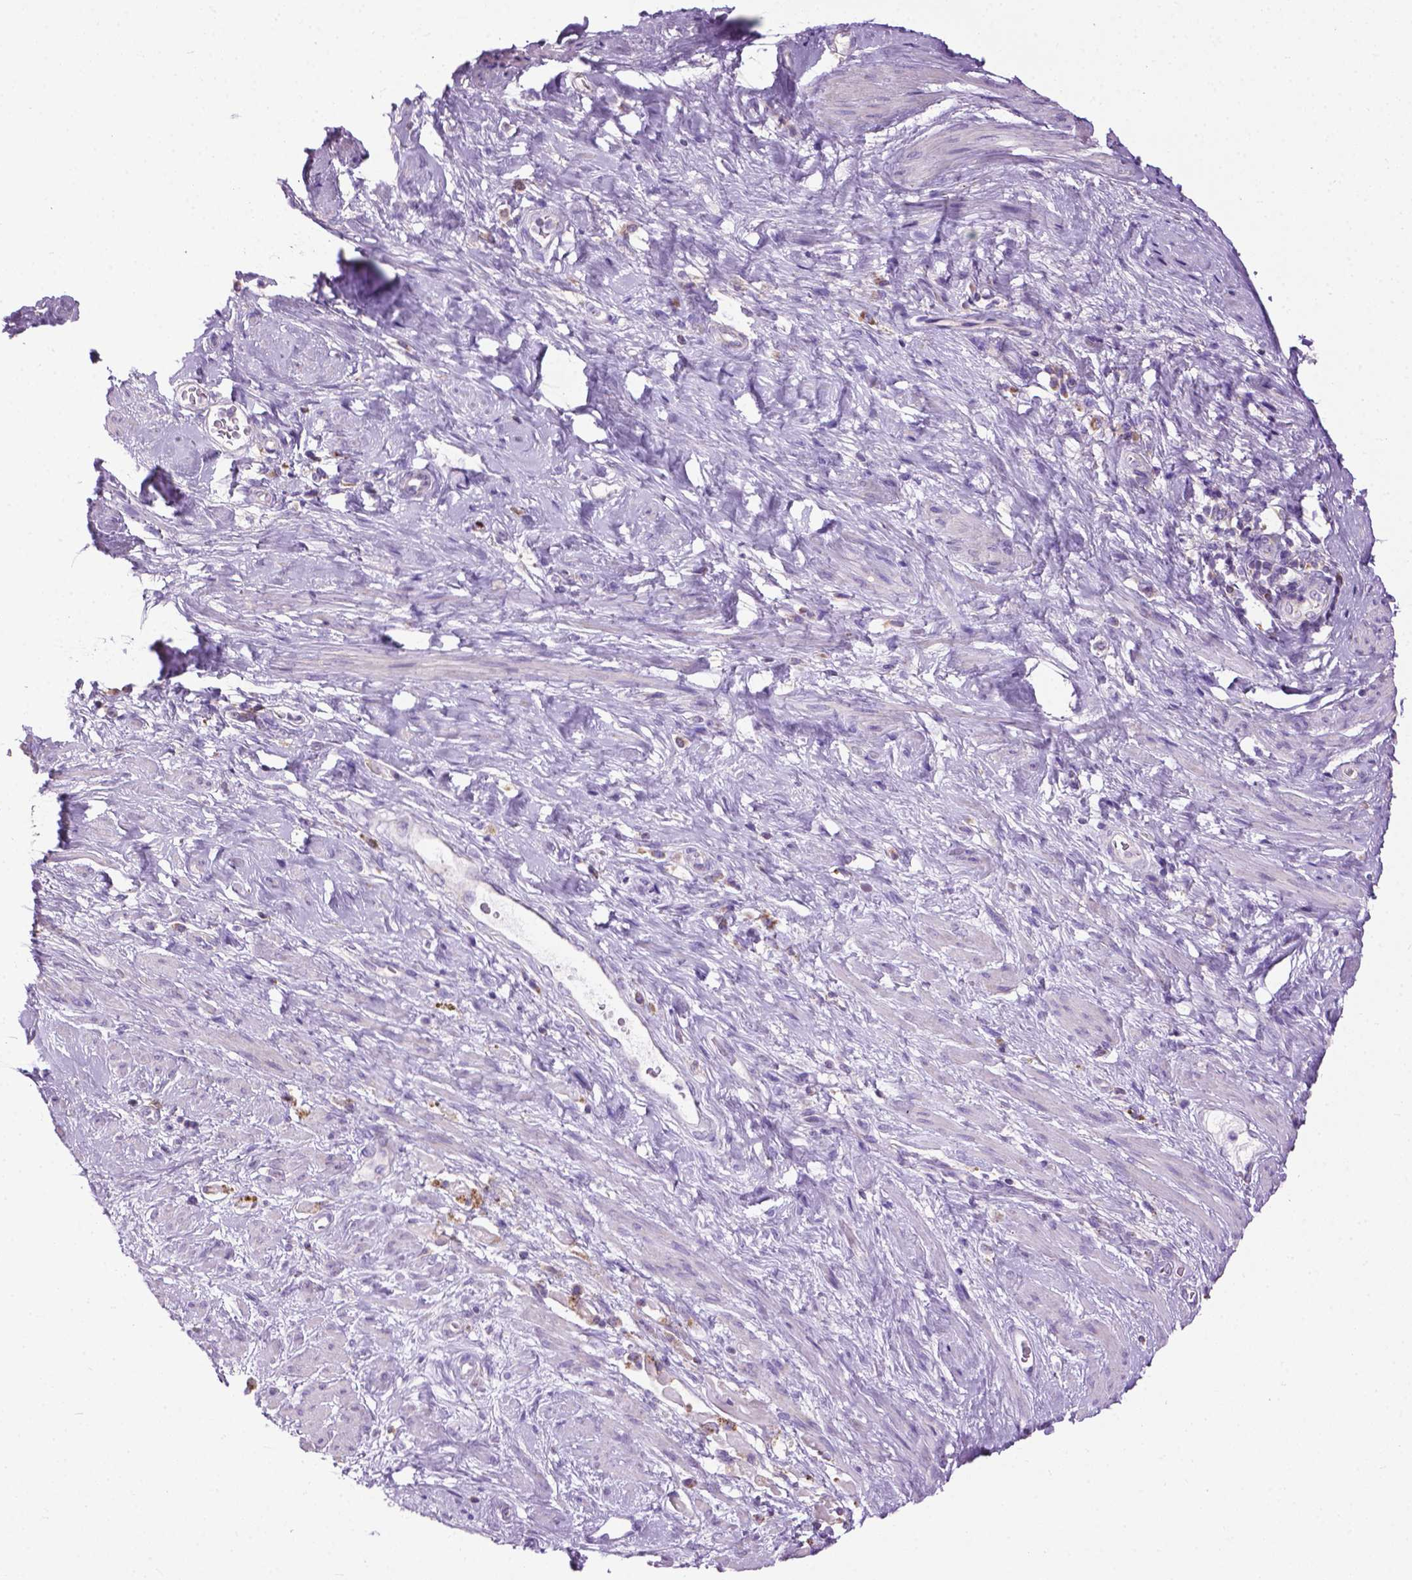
{"staining": {"intensity": "weak", "quantity": "<25%", "location": "cytoplasmic/membranous"}, "tissue": "cervical cancer", "cell_type": "Tumor cells", "image_type": "cancer", "snomed": [{"axis": "morphology", "description": "Squamous cell carcinoma, NOS"}, {"axis": "topography", "description": "Cervix"}], "caption": "This is an IHC histopathology image of human cervical squamous cell carcinoma. There is no expression in tumor cells.", "gene": "VDAC1", "patient": {"sex": "female", "age": 61}}